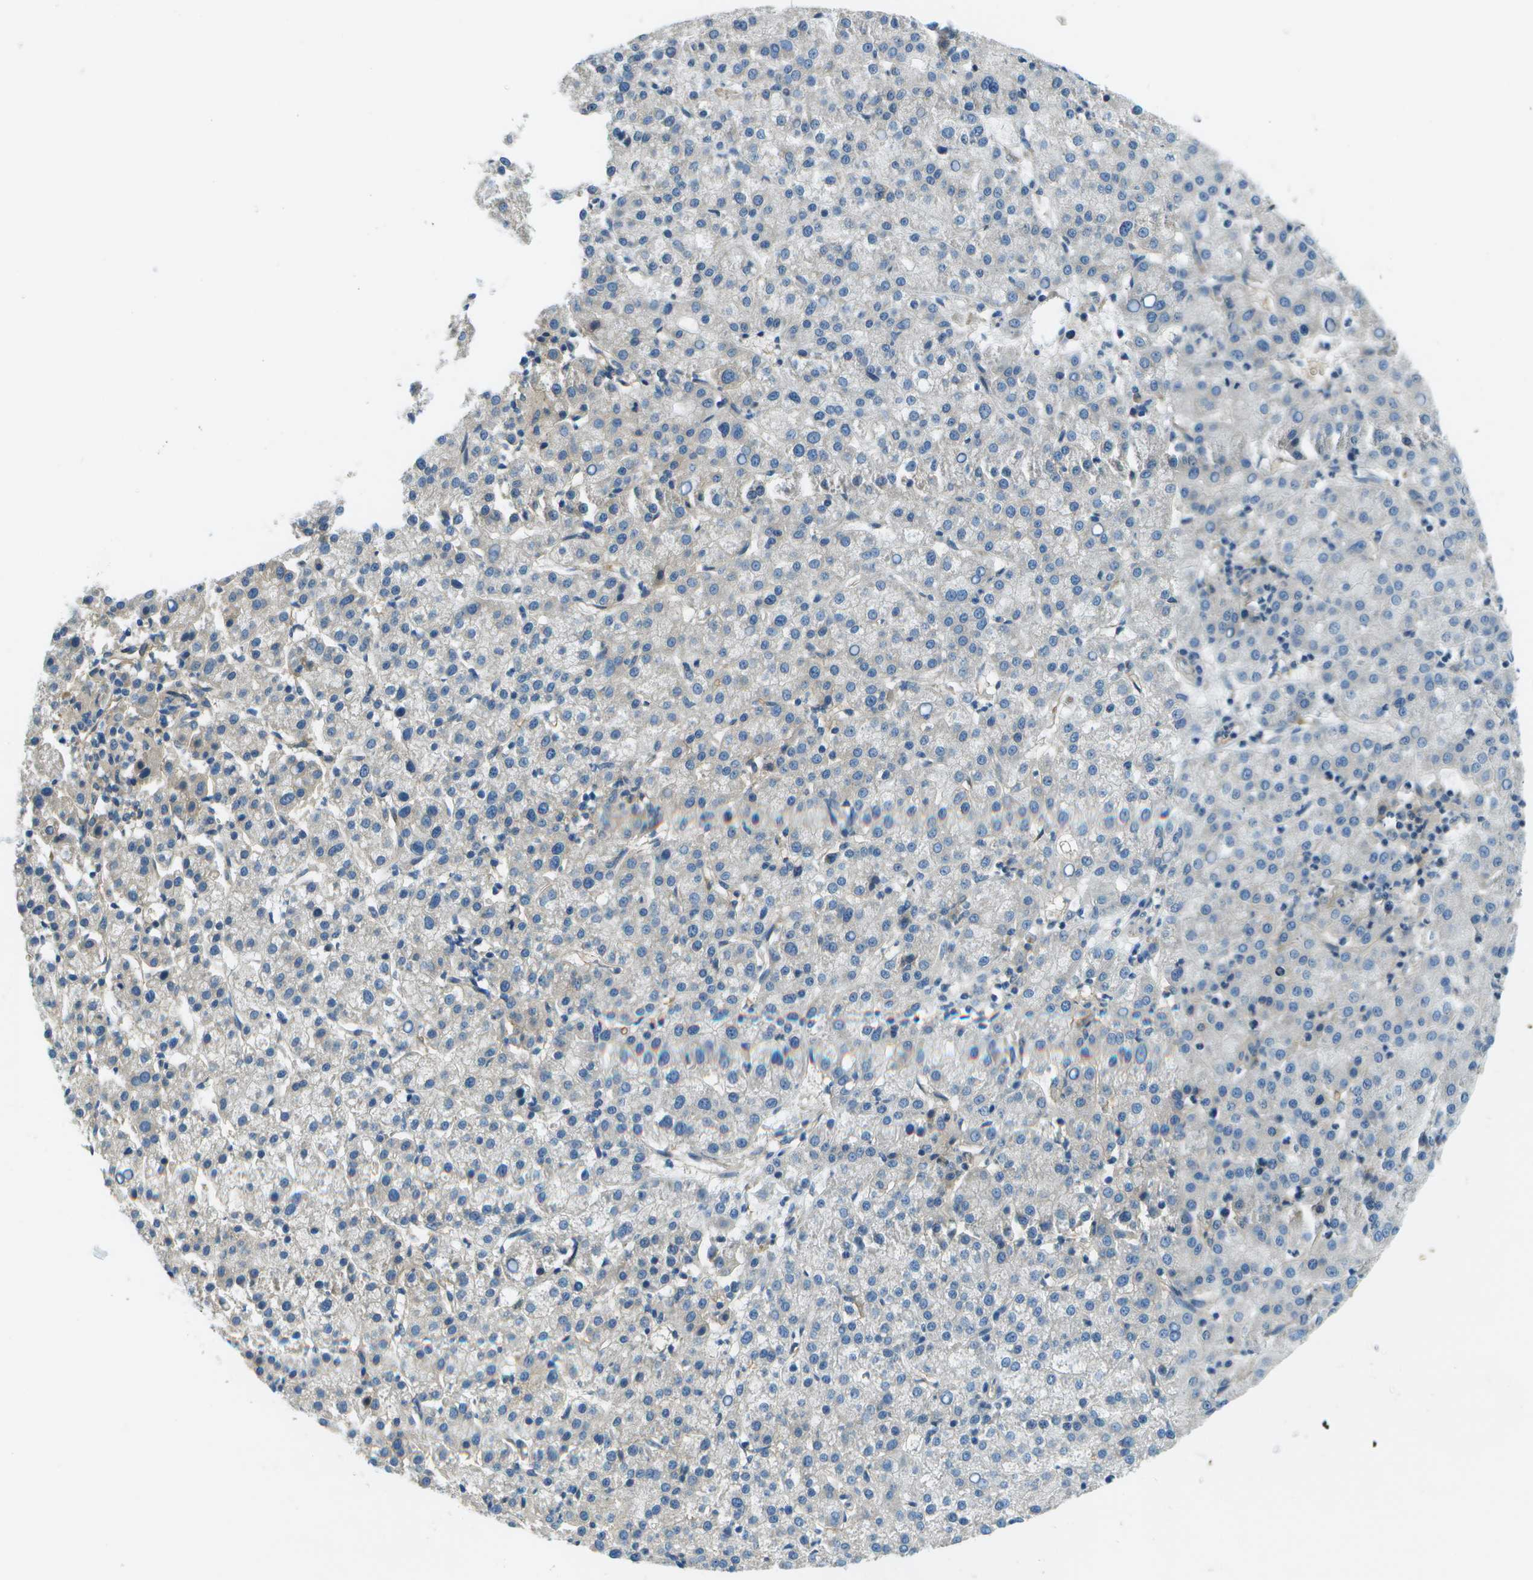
{"staining": {"intensity": "negative", "quantity": "none", "location": "none"}, "tissue": "liver cancer", "cell_type": "Tumor cells", "image_type": "cancer", "snomed": [{"axis": "morphology", "description": "Carcinoma, Hepatocellular, NOS"}, {"axis": "topography", "description": "Liver"}], "caption": "The photomicrograph displays no staining of tumor cells in liver hepatocellular carcinoma.", "gene": "CTIF", "patient": {"sex": "female", "age": 58}}